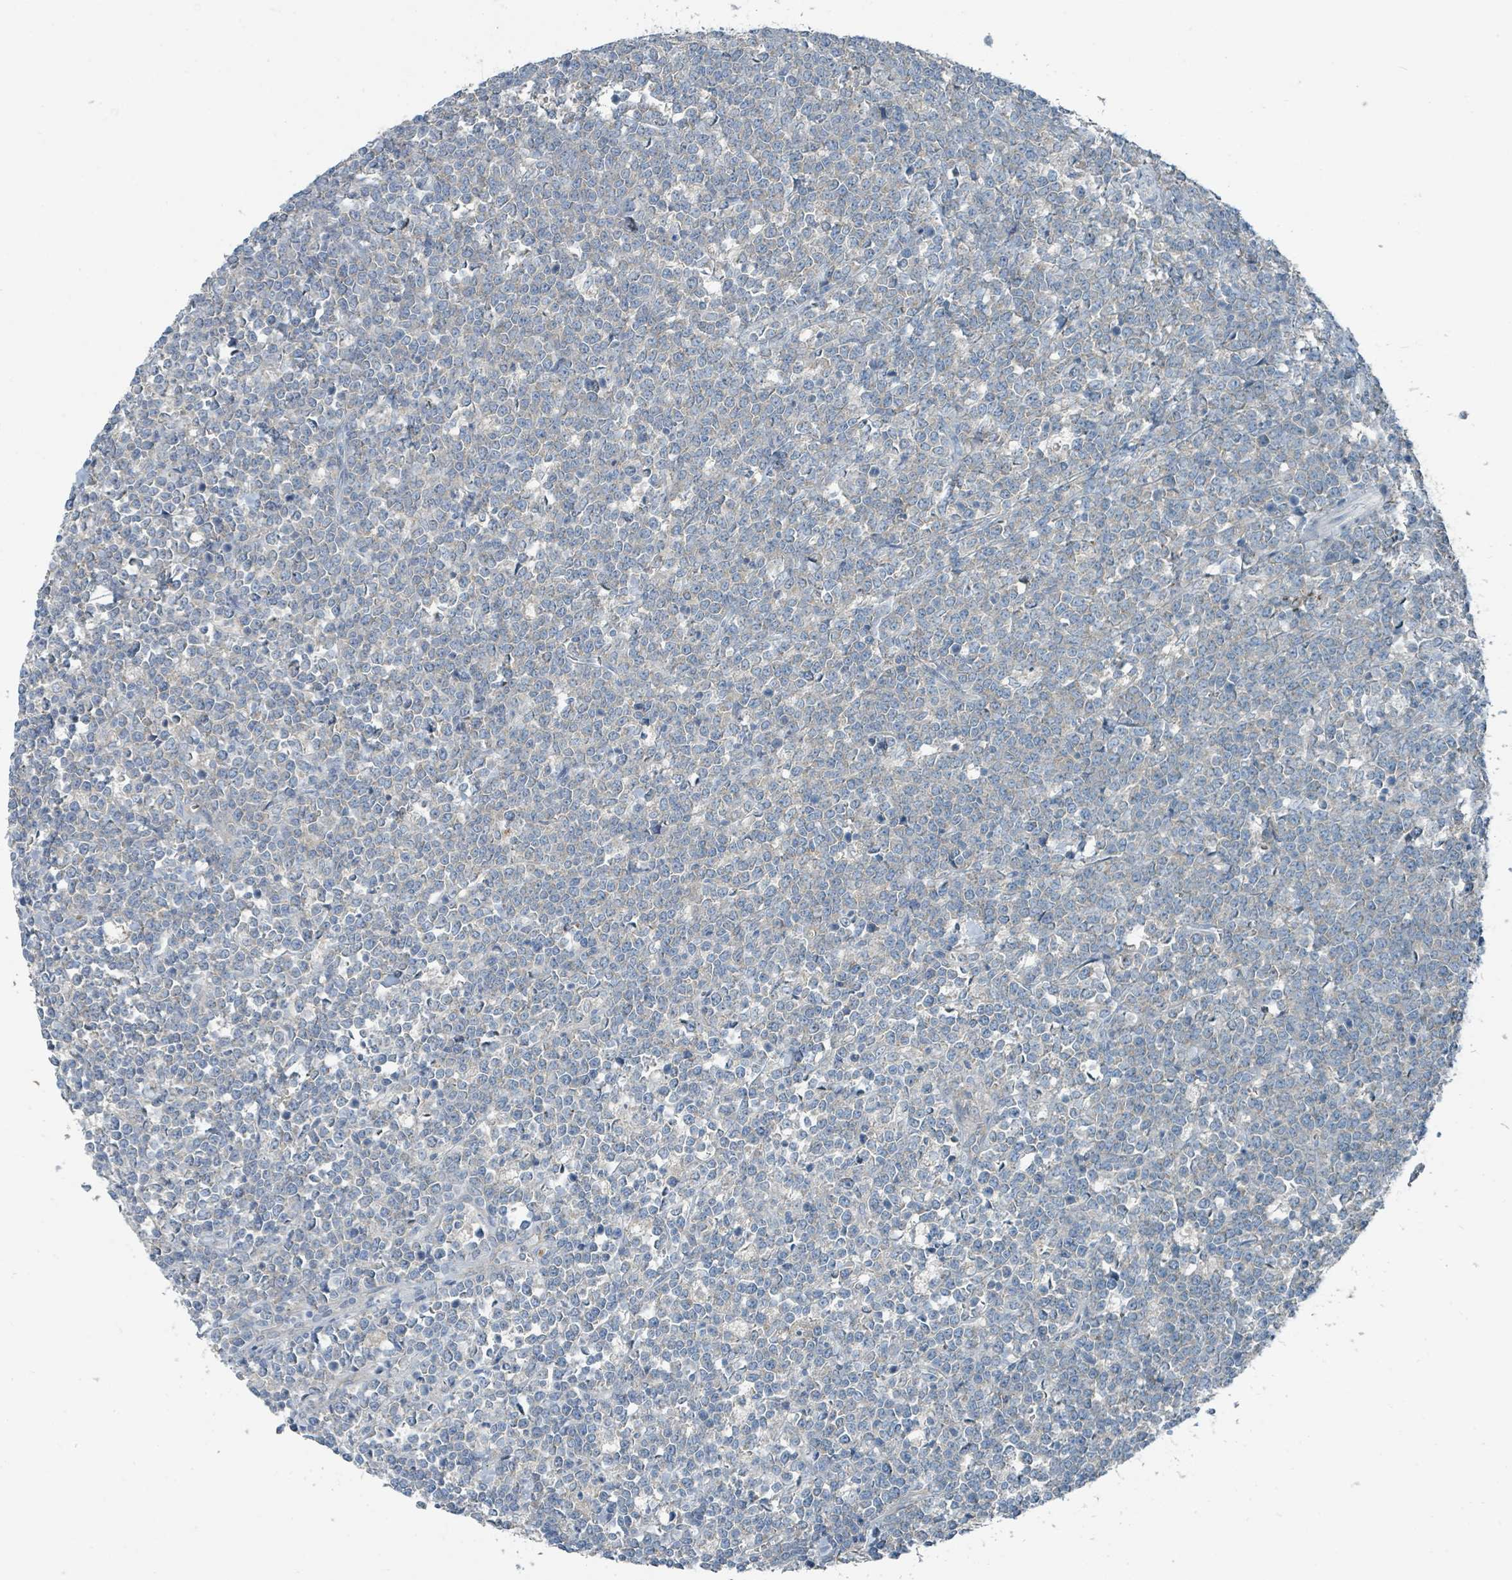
{"staining": {"intensity": "negative", "quantity": "none", "location": "none"}, "tissue": "lymphoma", "cell_type": "Tumor cells", "image_type": "cancer", "snomed": [{"axis": "morphology", "description": "Malignant lymphoma, non-Hodgkin's type, High grade"}, {"axis": "topography", "description": "Small intestine"}], "caption": "IHC photomicrograph of neoplastic tissue: malignant lymphoma, non-Hodgkin's type (high-grade) stained with DAB exhibits no significant protein staining in tumor cells.", "gene": "RASA4", "patient": {"sex": "male", "age": 8}}